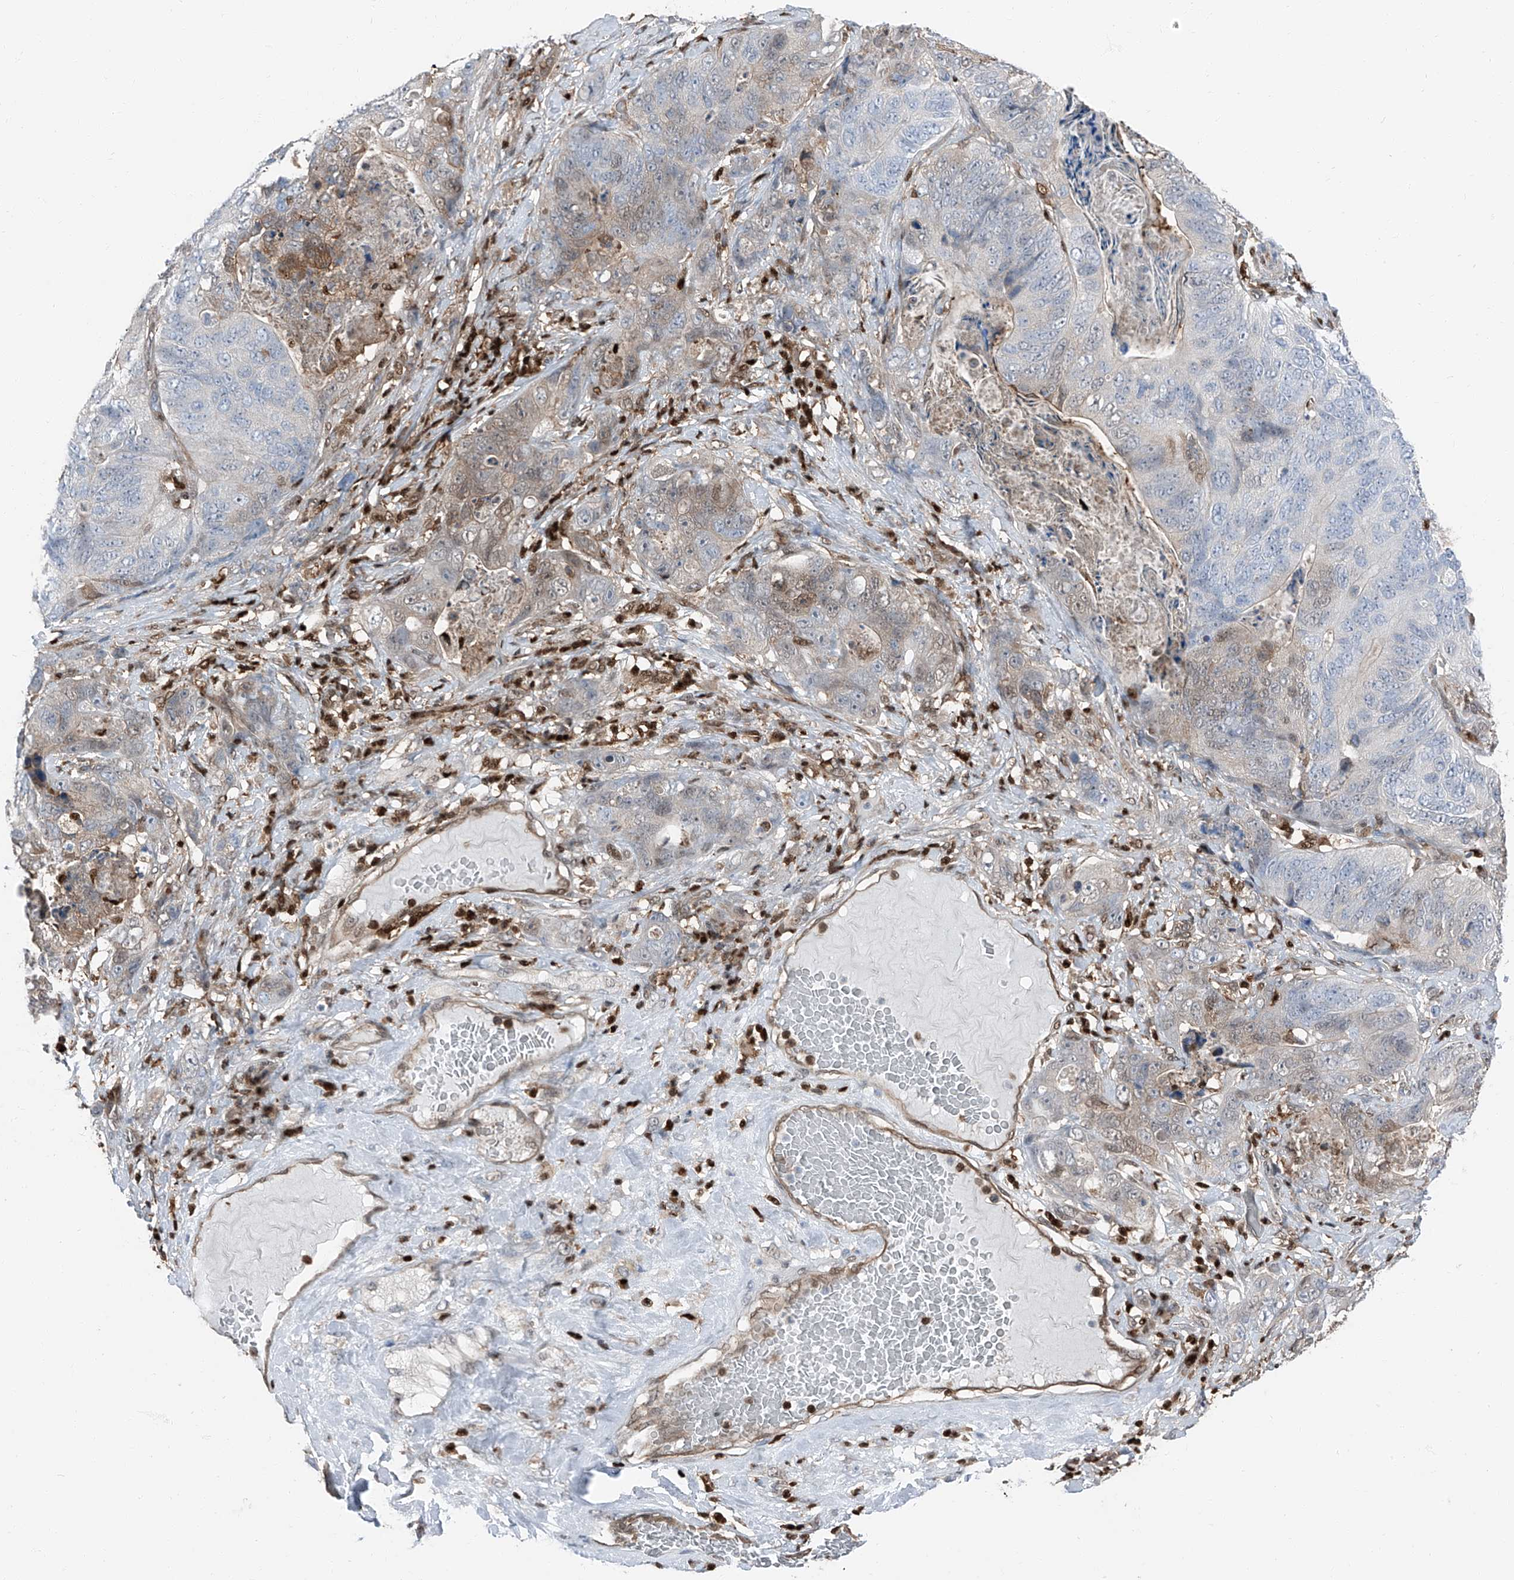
{"staining": {"intensity": "weak", "quantity": "<25%", "location": "cytoplasmic/membranous,nuclear"}, "tissue": "stomach cancer", "cell_type": "Tumor cells", "image_type": "cancer", "snomed": [{"axis": "morphology", "description": "Normal tissue, NOS"}, {"axis": "morphology", "description": "Adenocarcinoma, NOS"}, {"axis": "topography", "description": "Stomach"}], "caption": "A high-resolution micrograph shows immunohistochemistry (IHC) staining of stomach cancer, which reveals no significant expression in tumor cells.", "gene": "PSMB10", "patient": {"sex": "female", "age": 89}}